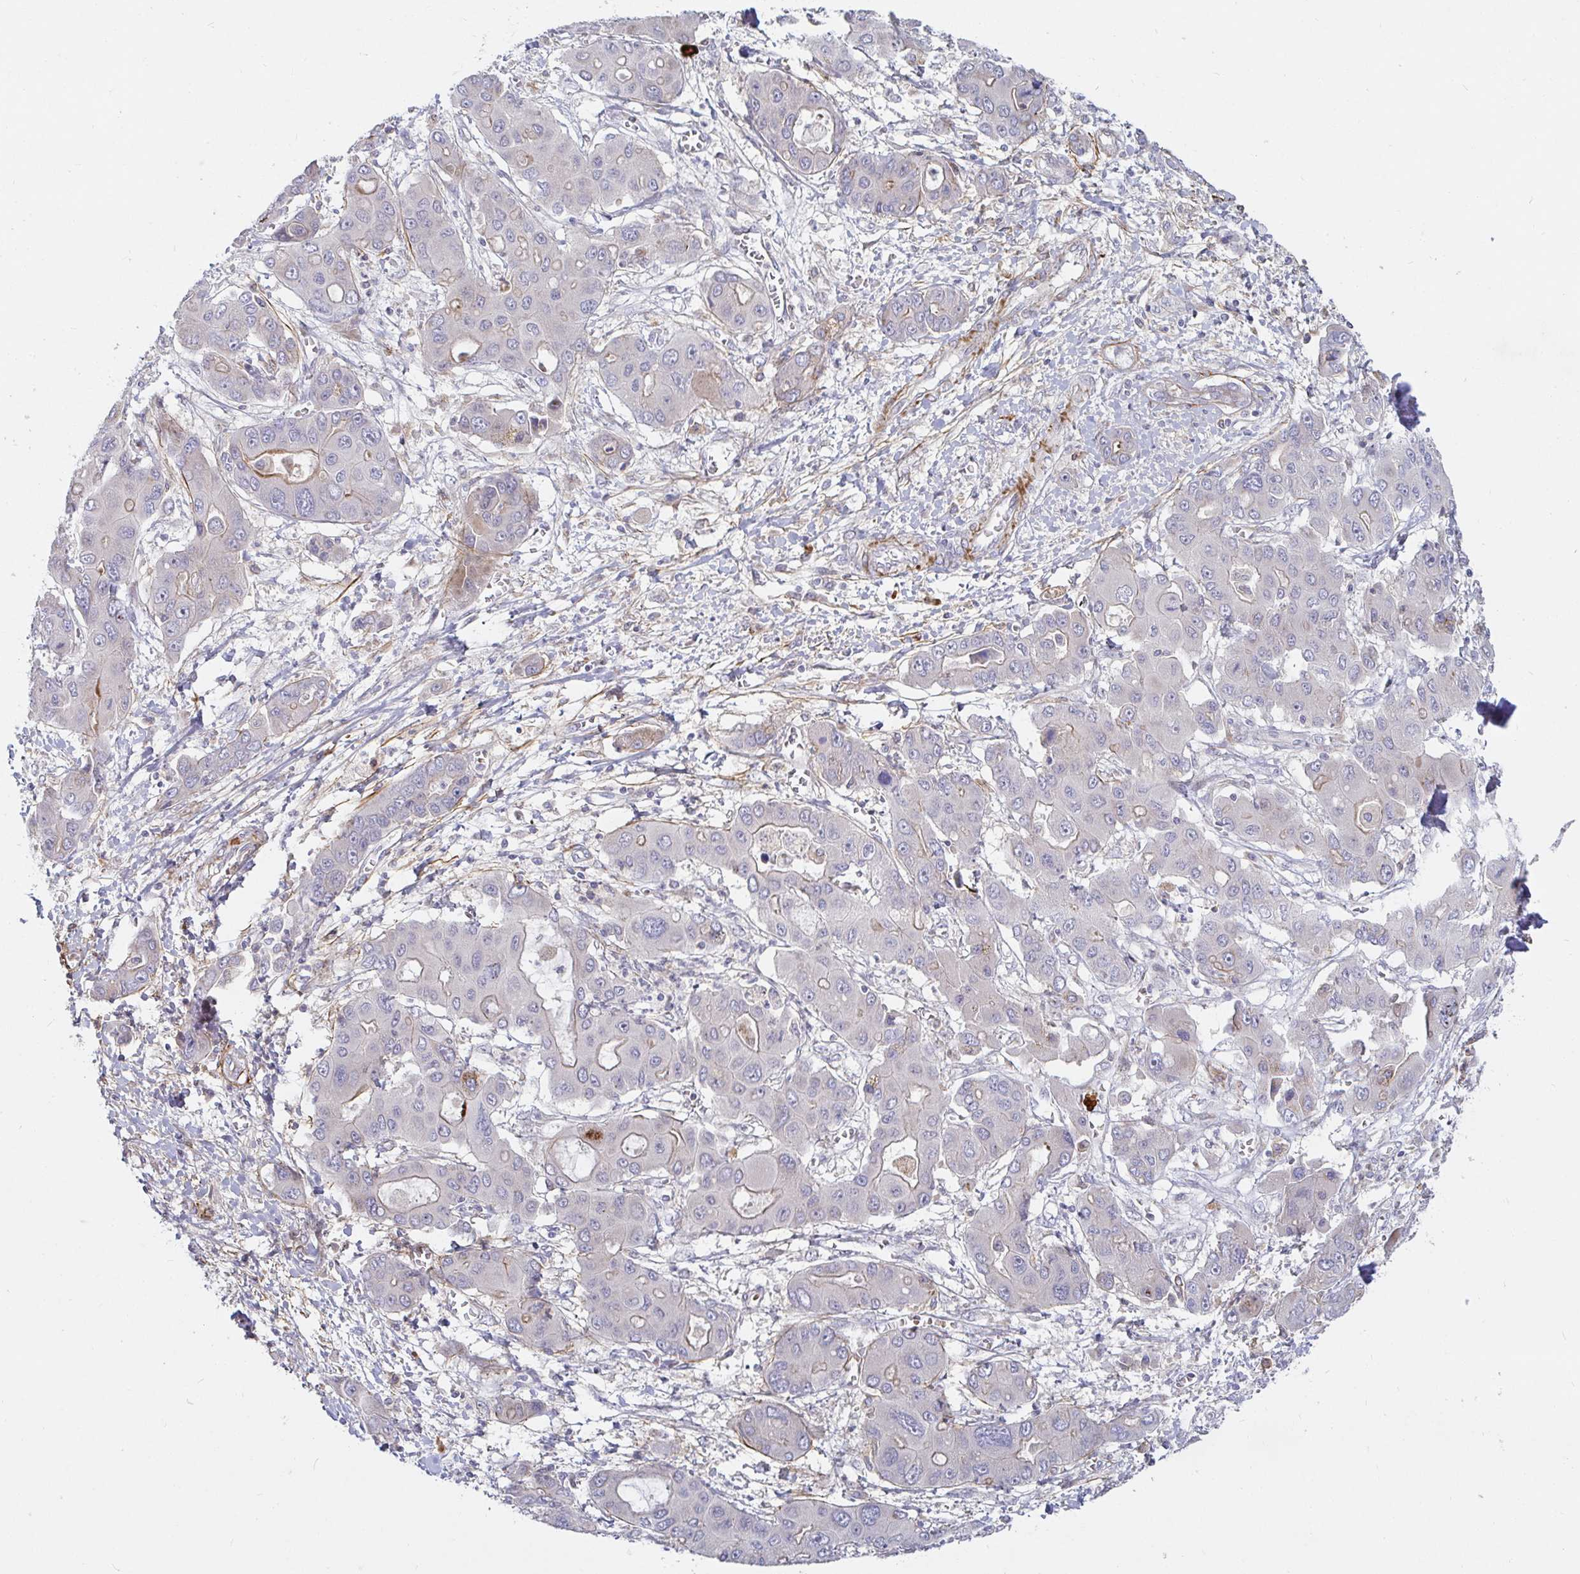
{"staining": {"intensity": "weak", "quantity": "<25%", "location": "cytoplasmic/membranous"}, "tissue": "liver cancer", "cell_type": "Tumor cells", "image_type": "cancer", "snomed": [{"axis": "morphology", "description": "Cholangiocarcinoma"}, {"axis": "topography", "description": "Liver"}], "caption": "This histopathology image is of liver cancer (cholangiocarcinoma) stained with immunohistochemistry (IHC) to label a protein in brown with the nuclei are counter-stained blue. There is no expression in tumor cells.", "gene": "SSH2", "patient": {"sex": "male", "age": 67}}